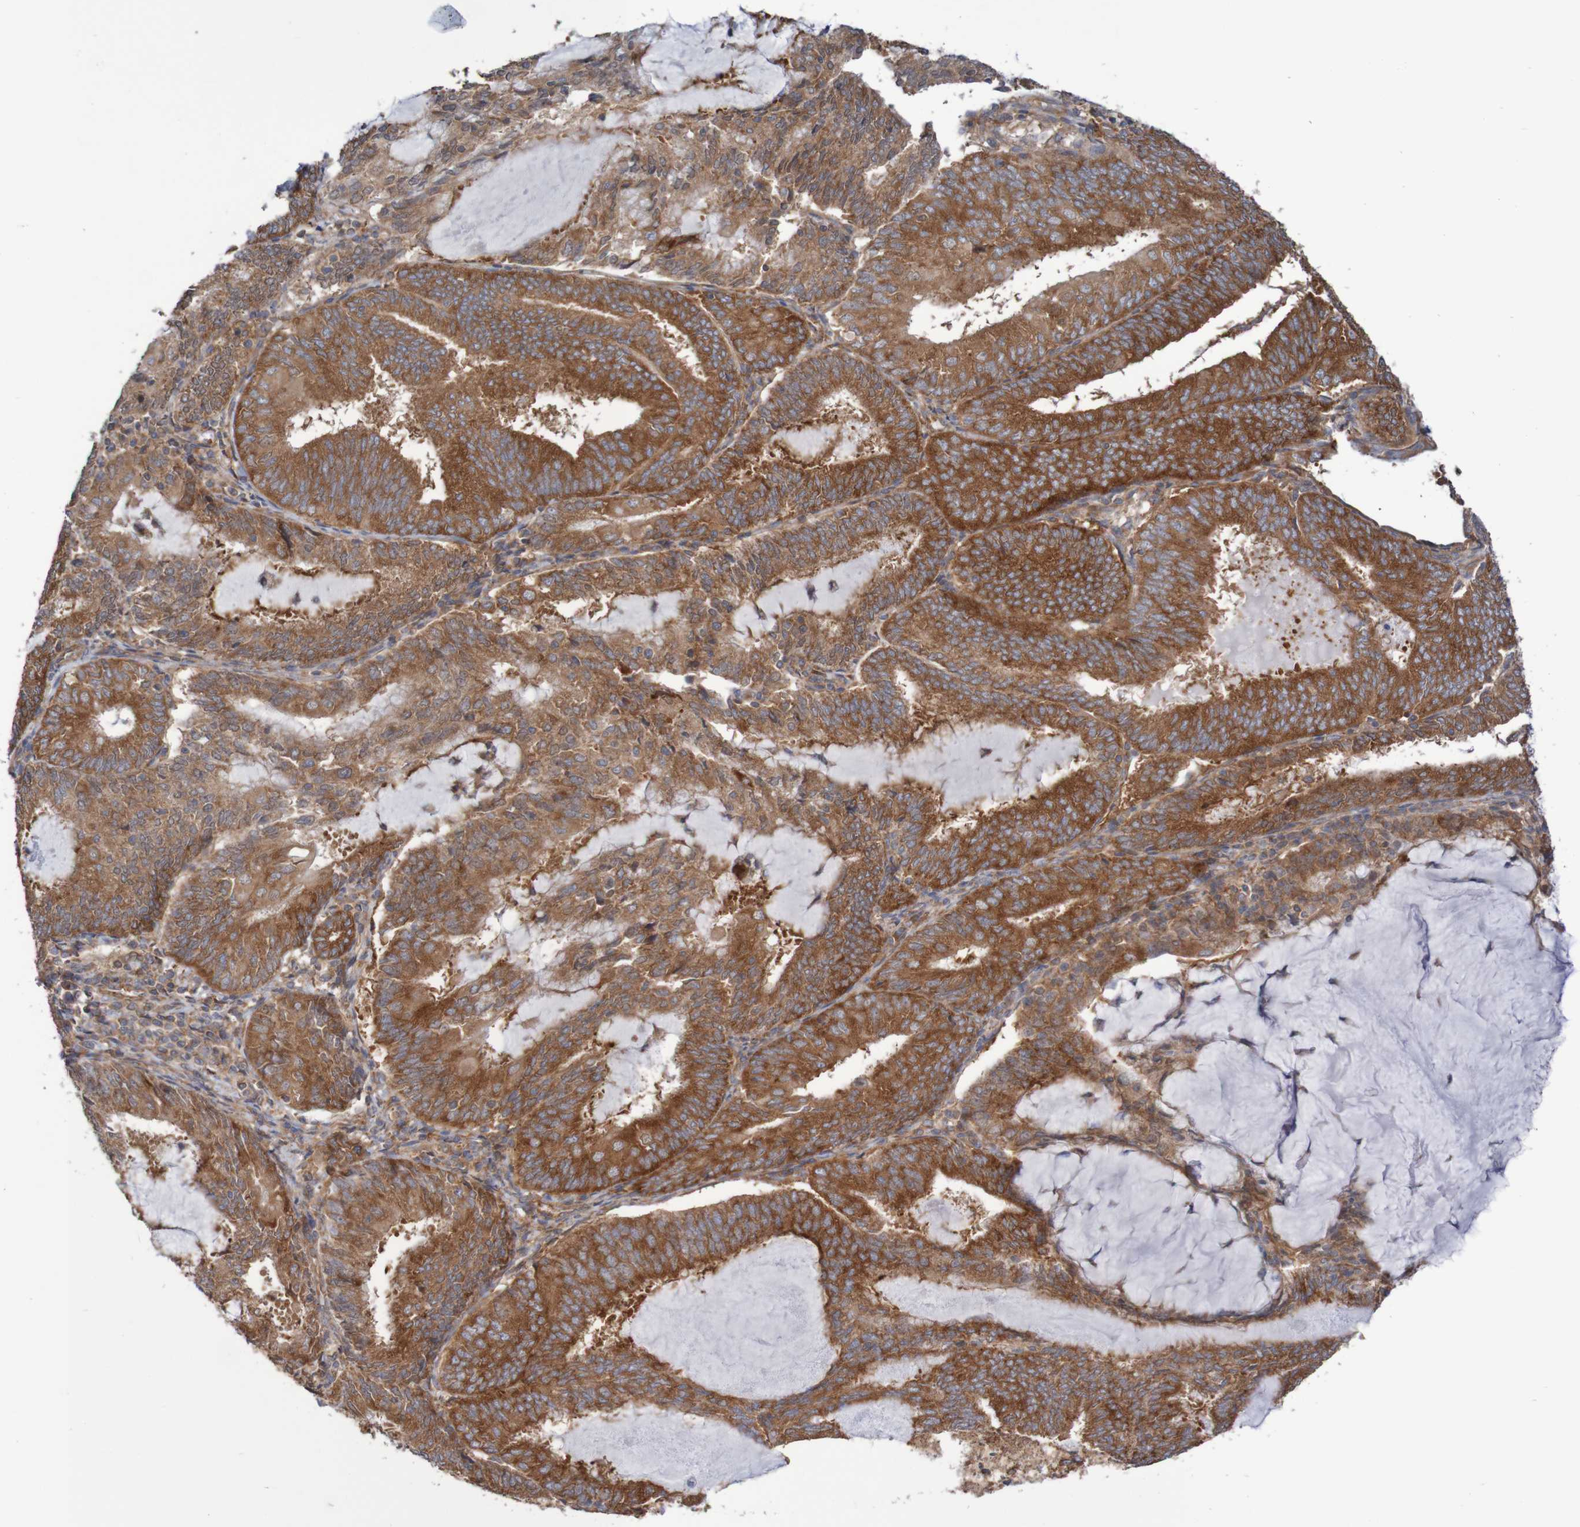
{"staining": {"intensity": "strong", "quantity": ">75%", "location": "cytoplasmic/membranous"}, "tissue": "endometrial cancer", "cell_type": "Tumor cells", "image_type": "cancer", "snomed": [{"axis": "morphology", "description": "Adenocarcinoma, NOS"}, {"axis": "topography", "description": "Endometrium"}], "caption": "Tumor cells reveal high levels of strong cytoplasmic/membranous positivity in about >75% of cells in human endometrial cancer.", "gene": "LRRC47", "patient": {"sex": "female", "age": 81}}